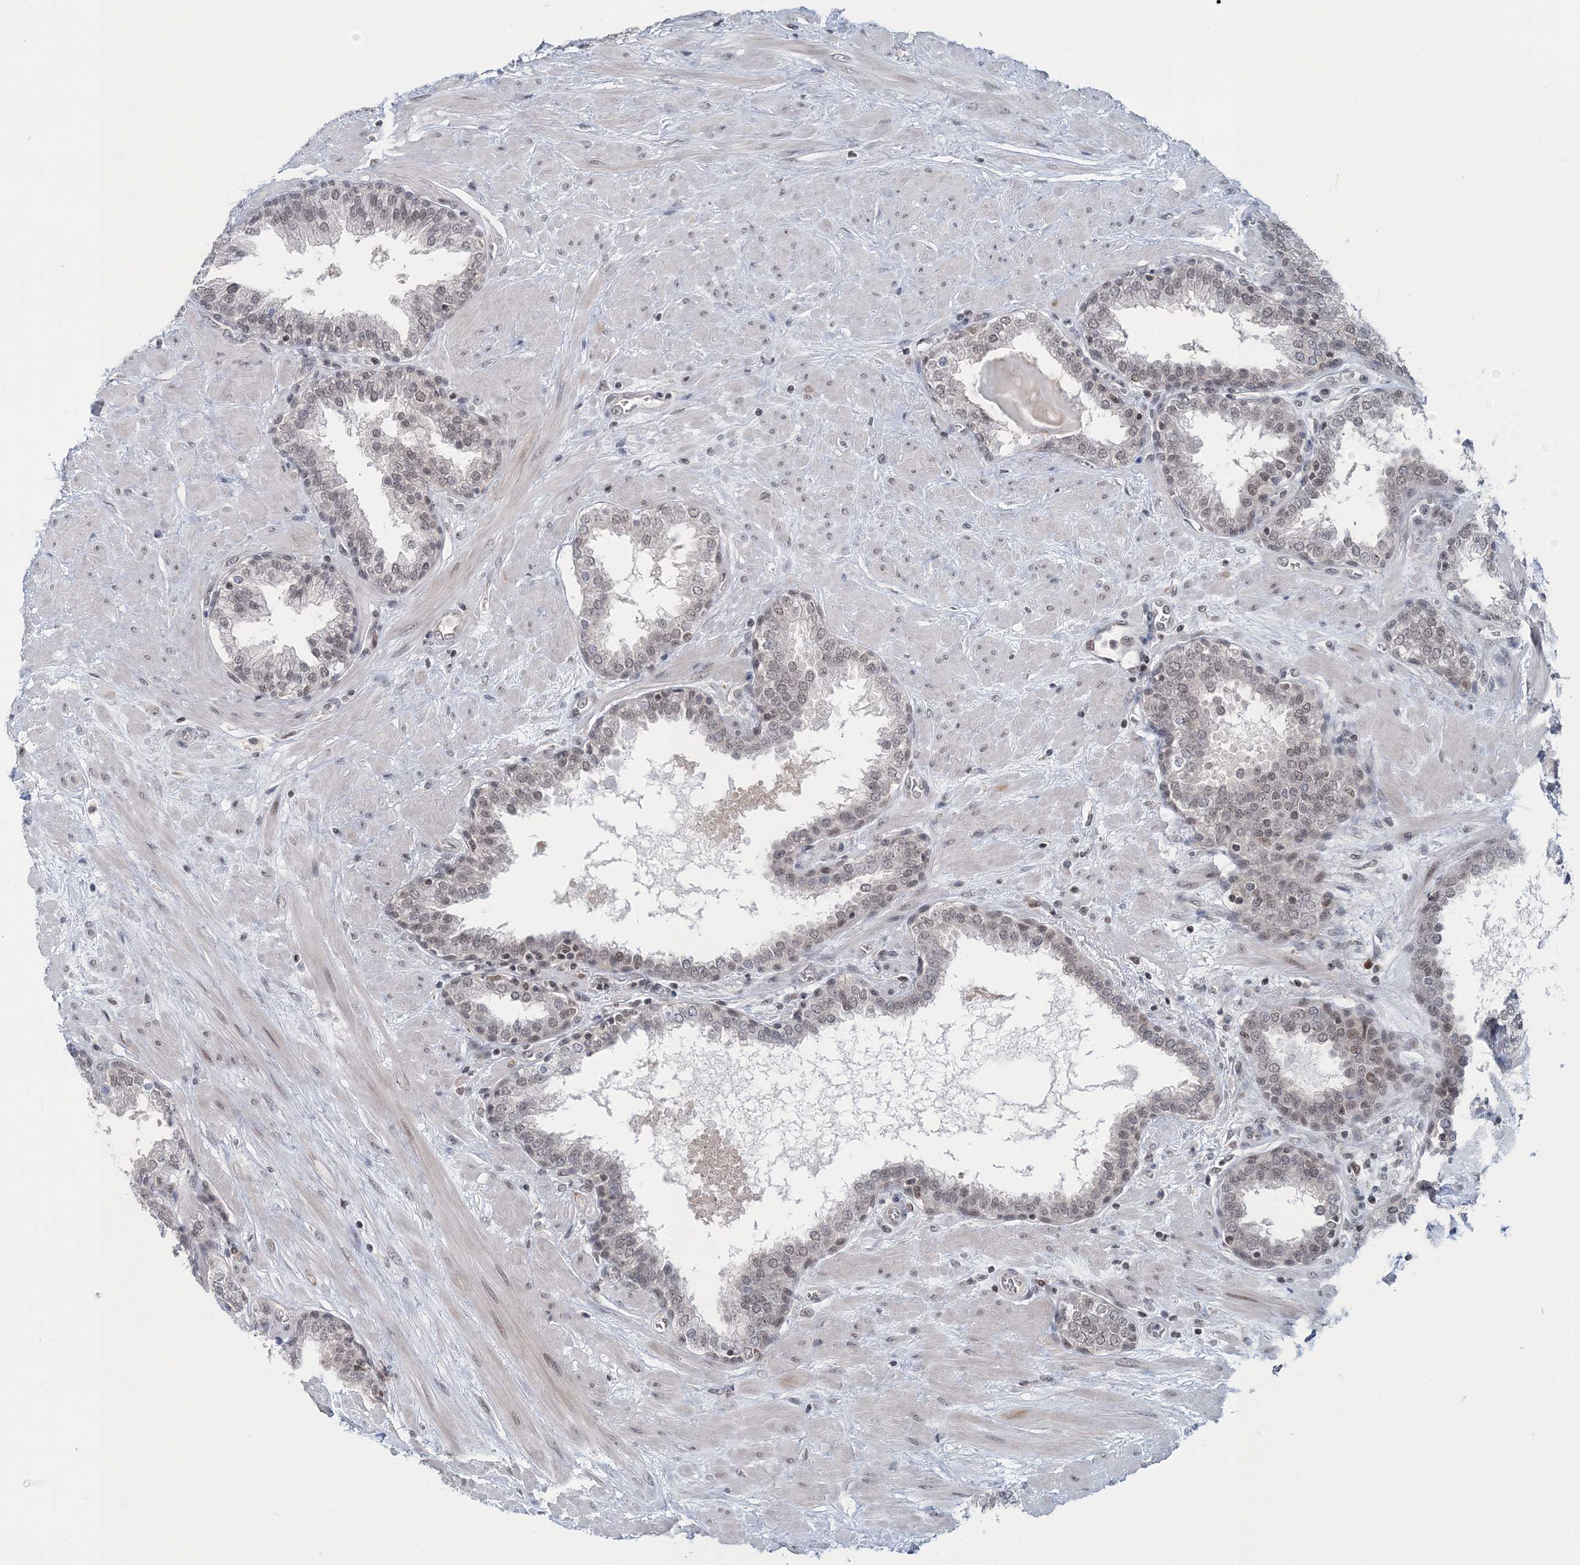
{"staining": {"intensity": "moderate", "quantity": "<25%", "location": "nuclear"}, "tissue": "prostate", "cell_type": "Glandular cells", "image_type": "normal", "snomed": [{"axis": "morphology", "description": "Normal tissue, NOS"}, {"axis": "topography", "description": "Prostate"}], "caption": "This image demonstrates benign prostate stained with immunohistochemistry (IHC) to label a protein in brown. The nuclear of glandular cells show moderate positivity for the protein. Nuclei are counter-stained blue.", "gene": "PDS5A", "patient": {"sex": "male", "age": 51}}